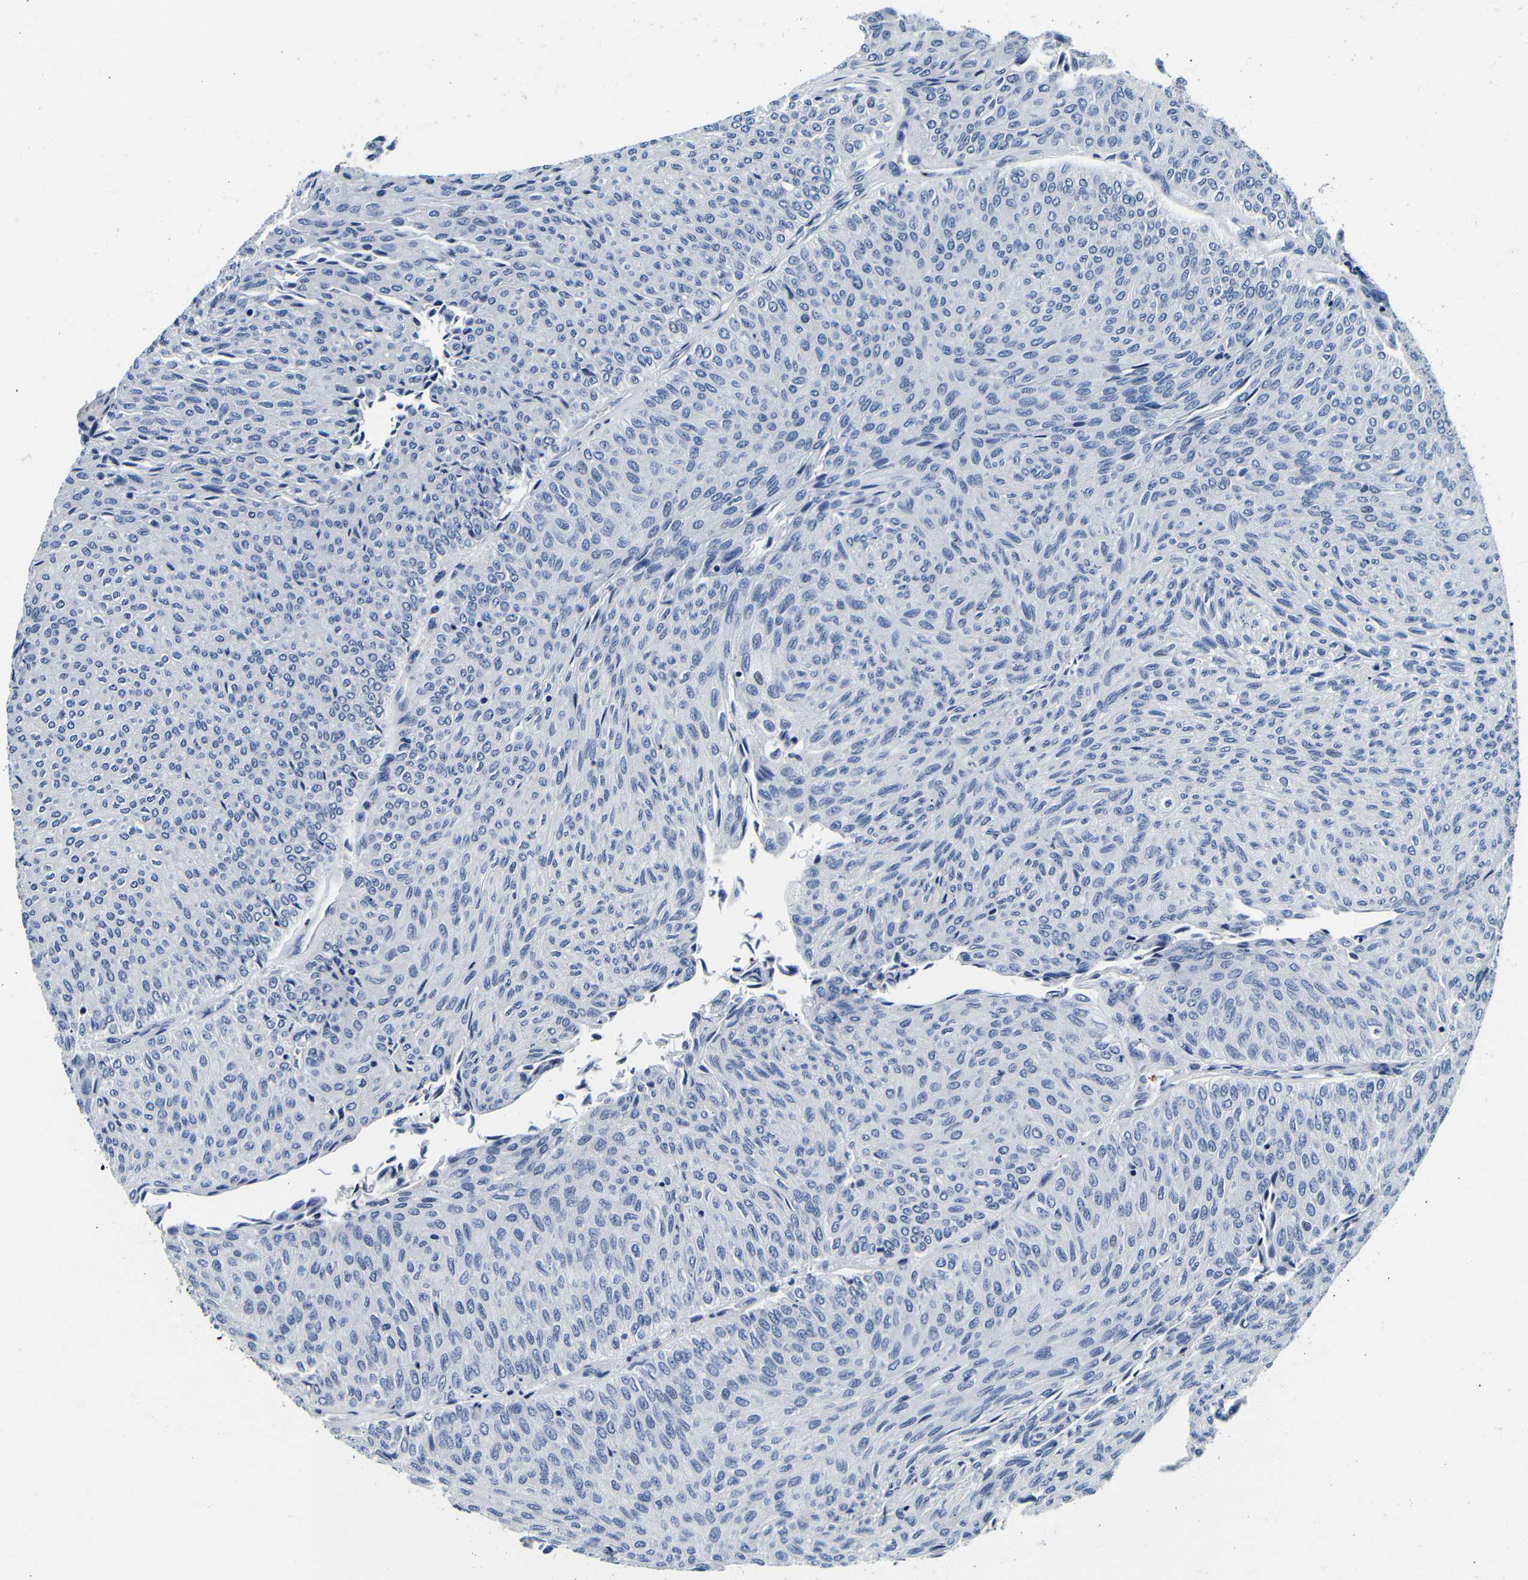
{"staining": {"intensity": "negative", "quantity": "none", "location": "none"}, "tissue": "urothelial cancer", "cell_type": "Tumor cells", "image_type": "cancer", "snomed": [{"axis": "morphology", "description": "Urothelial carcinoma, Low grade"}, {"axis": "topography", "description": "Urinary bladder"}], "caption": "Immunohistochemical staining of low-grade urothelial carcinoma exhibits no significant expression in tumor cells.", "gene": "GP1BA", "patient": {"sex": "male", "age": 78}}